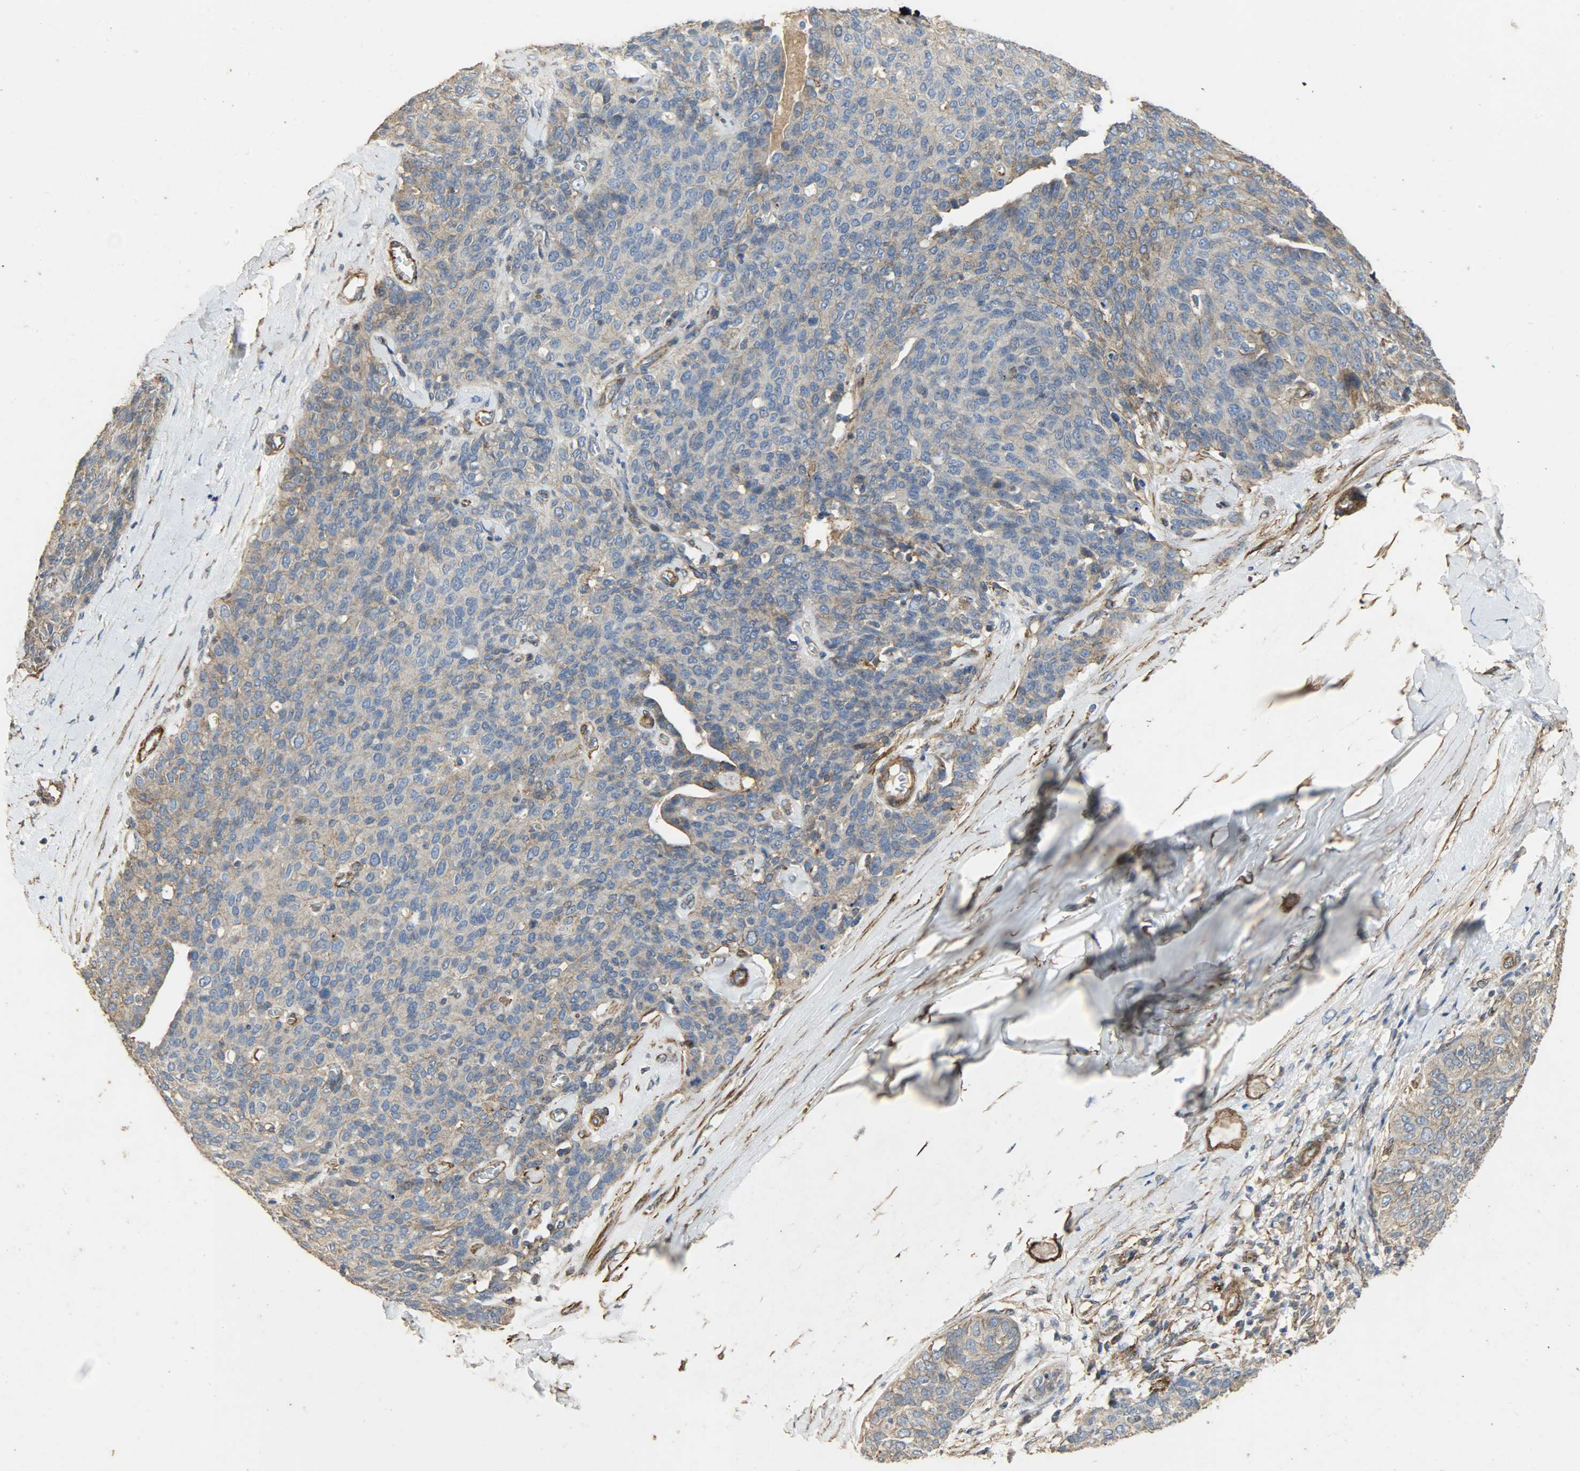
{"staining": {"intensity": "weak", "quantity": "<25%", "location": "cytoplasmic/membranous"}, "tissue": "ovarian cancer", "cell_type": "Tumor cells", "image_type": "cancer", "snomed": [{"axis": "morphology", "description": "Carcinoma, endometroid"}, {"axis": "topography", "description": "Ovary"}], "caption": "Tumor cells show no significant protein expression in endometroid carcinoma (ovarian).", "gene": "TPM4", "patient": {"sex": "female", "age": 60}}